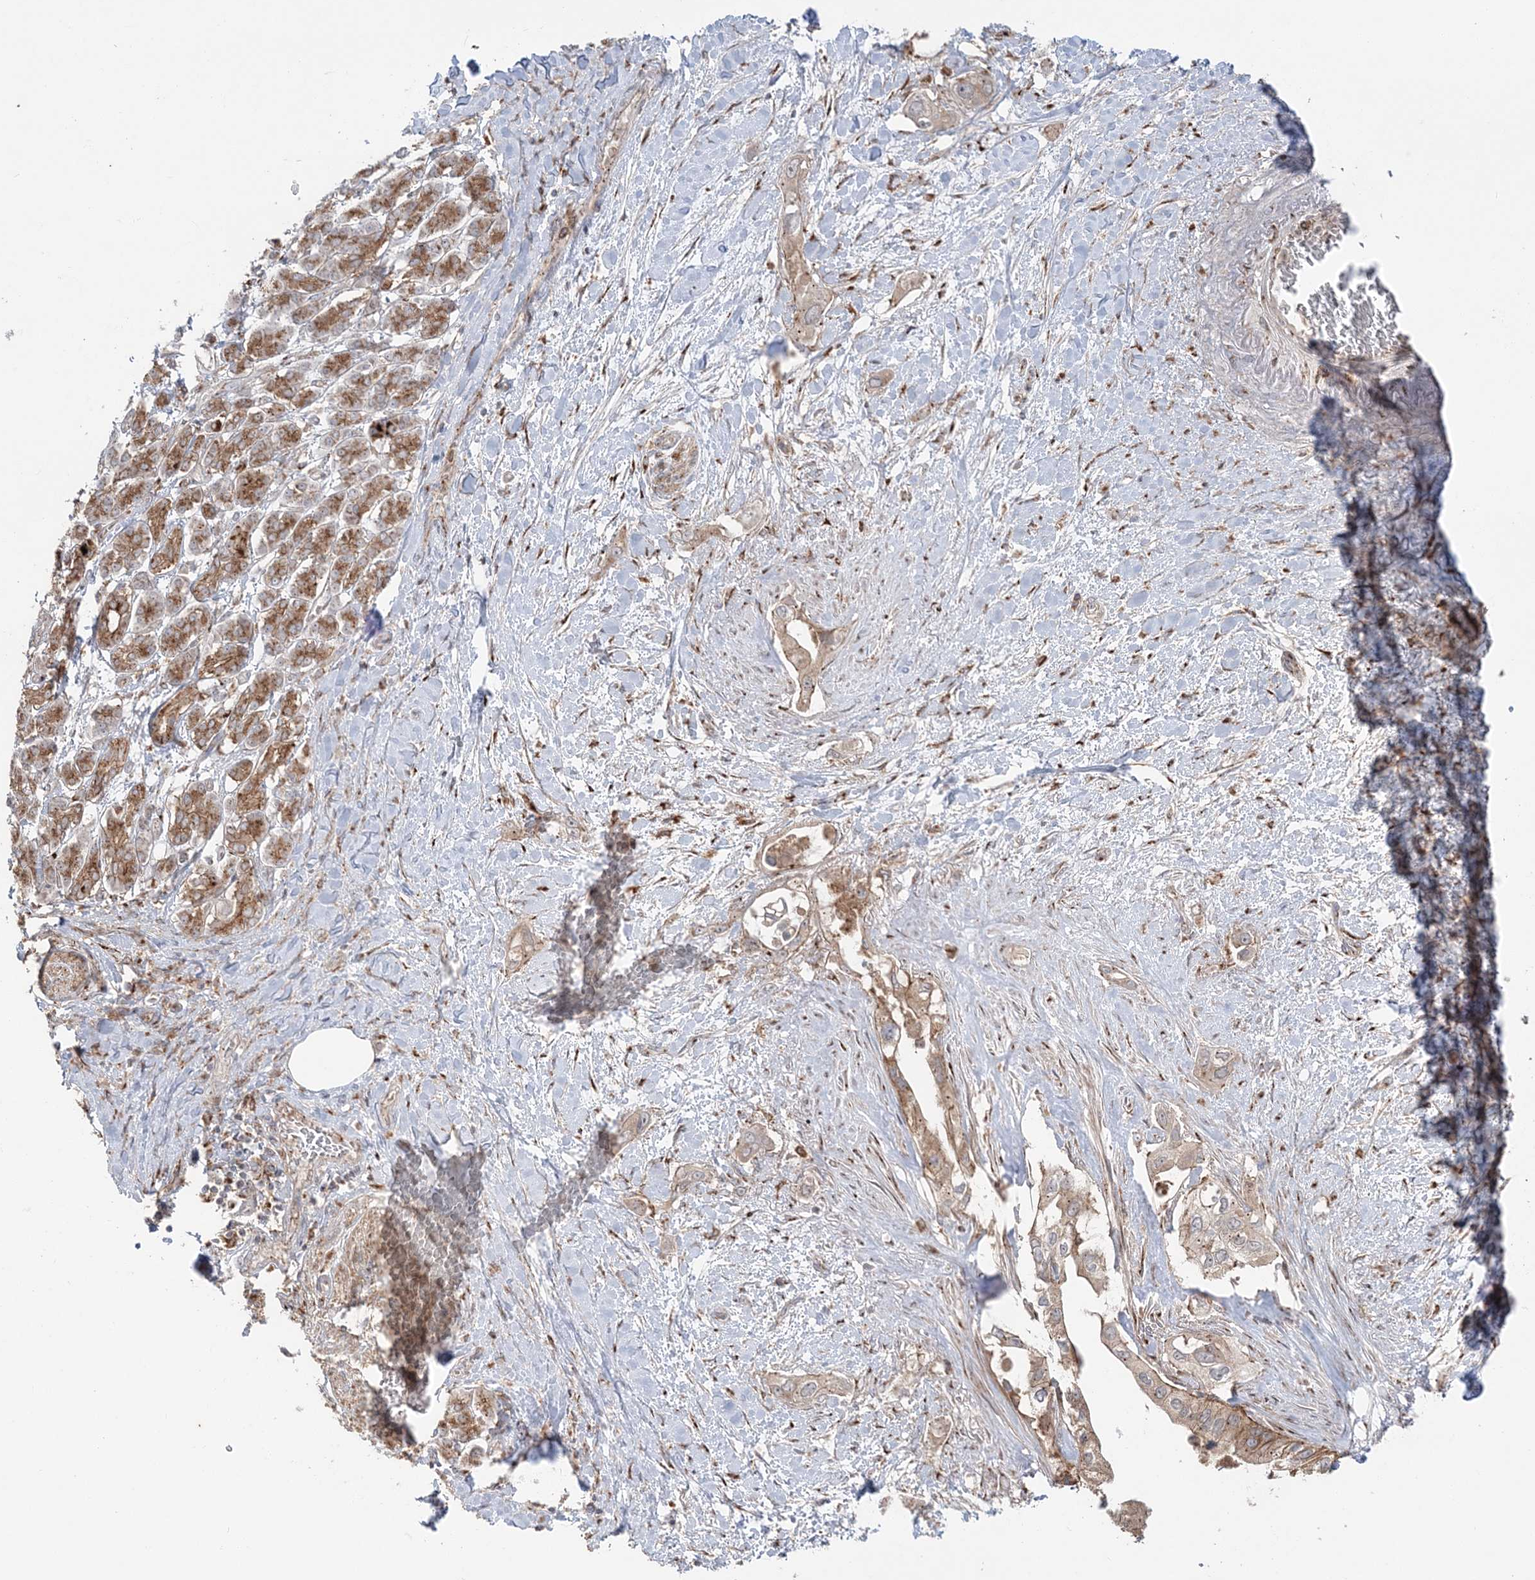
{"staining": {"intensity": "weak", "quantity": ">75%", "location": "cytoplasmic/membranous"}, "tissue": "pancreatic cancer", "cell_type": "Tumor cells", "image_type": "cancer", "snomed": [{"axis": "morphology", "description": "Inflammation, NOS"}, {"axis": "morphology", "description": "Adenocarcinoma, NOS"}, {"axis": "topography", "description": "Pancreas"}], "caption": "A photomicrograph of human adenocarcinoma (pancreatic) stained for a protein reveals weak cytoplasmic/membranous brown staining in tumor cells.", "gene": "ABCC3", "patient": {"sex": "female", "age": 56}}